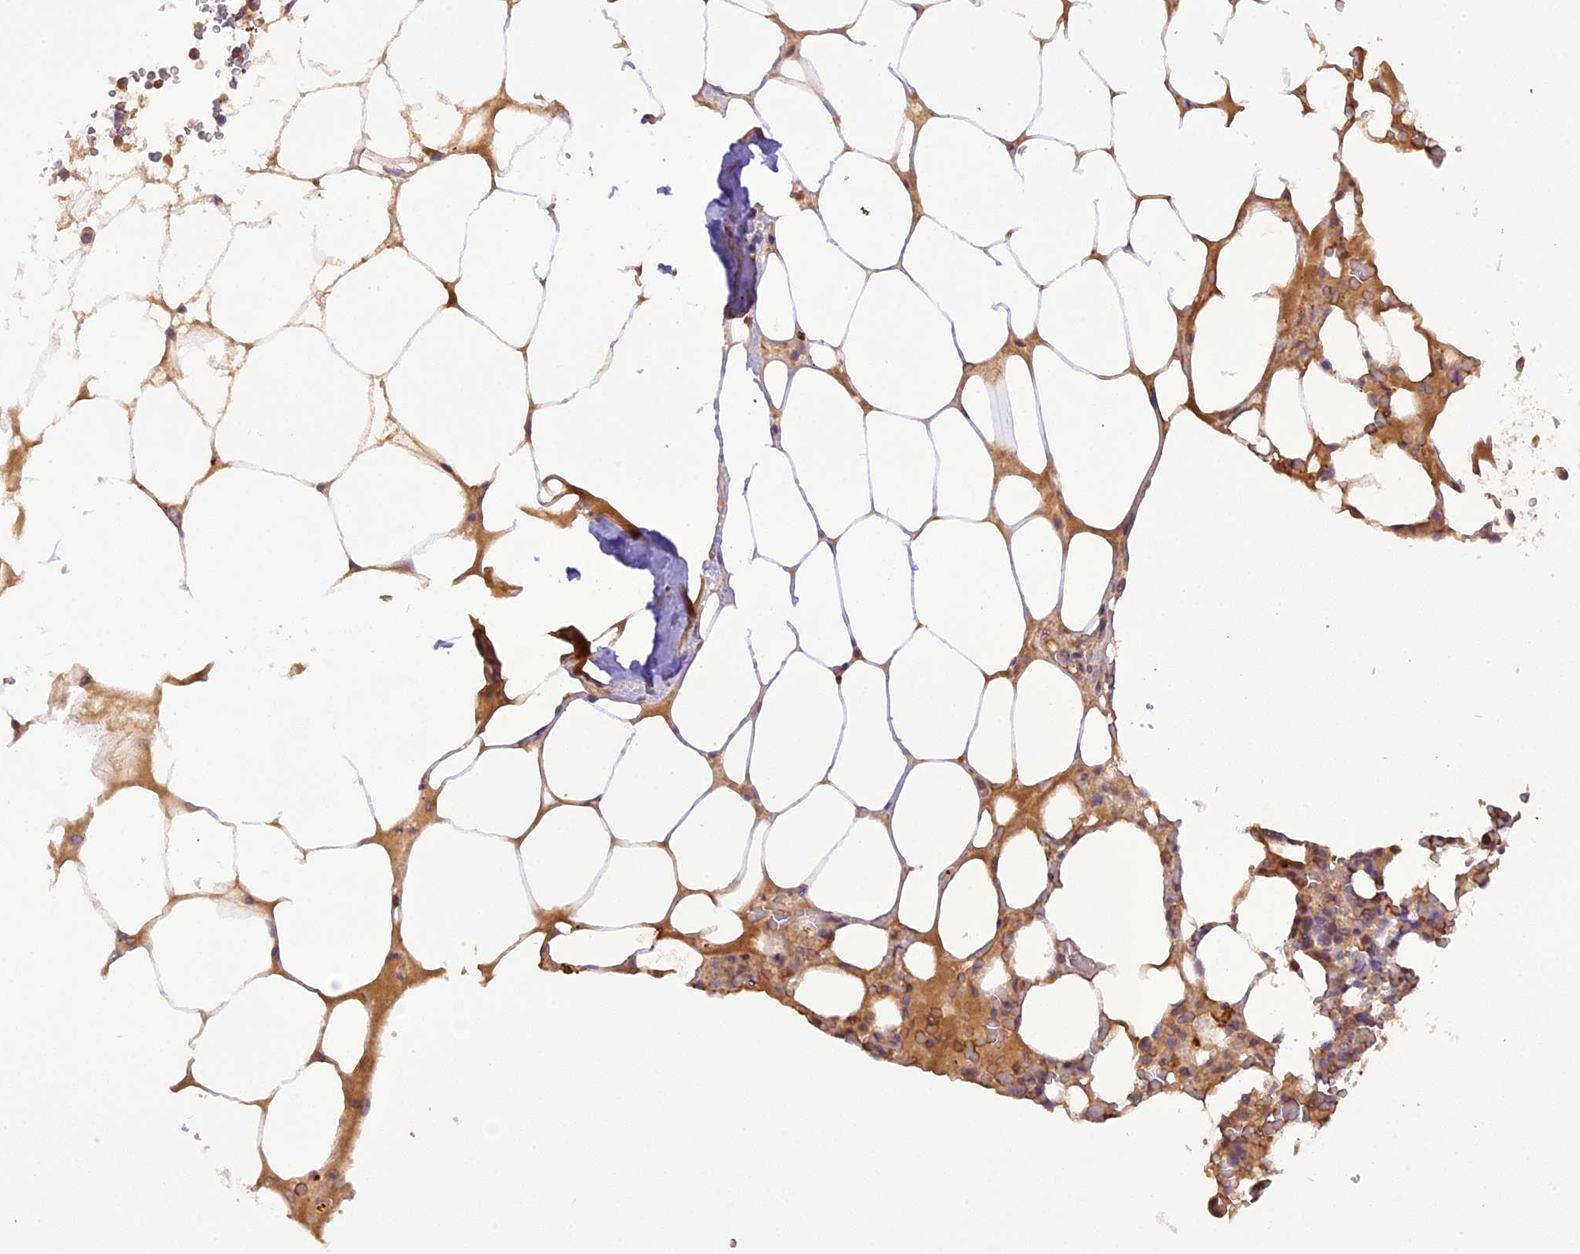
{"staining": {"intensity": "moderate", "quantity": "25%-75%", "location": "cytoplasmic/membranous"}, "tissue": "bone marrow", "cell_type": "Hematopoietic cells", "image_type": "normal", "snomed": [{"axis": "morphology", "description": "Normal tissue, NOS"}, {"axis": "topography", "description": "Bone marrow"}], "caption": "Moderate cytoplasmic/membranous protein expression is appreciated in about 25%-75% of hematopoietic cells in bone marrow.", "gene": "STOML1", "patient": {"sex": "male", "age": 64}}